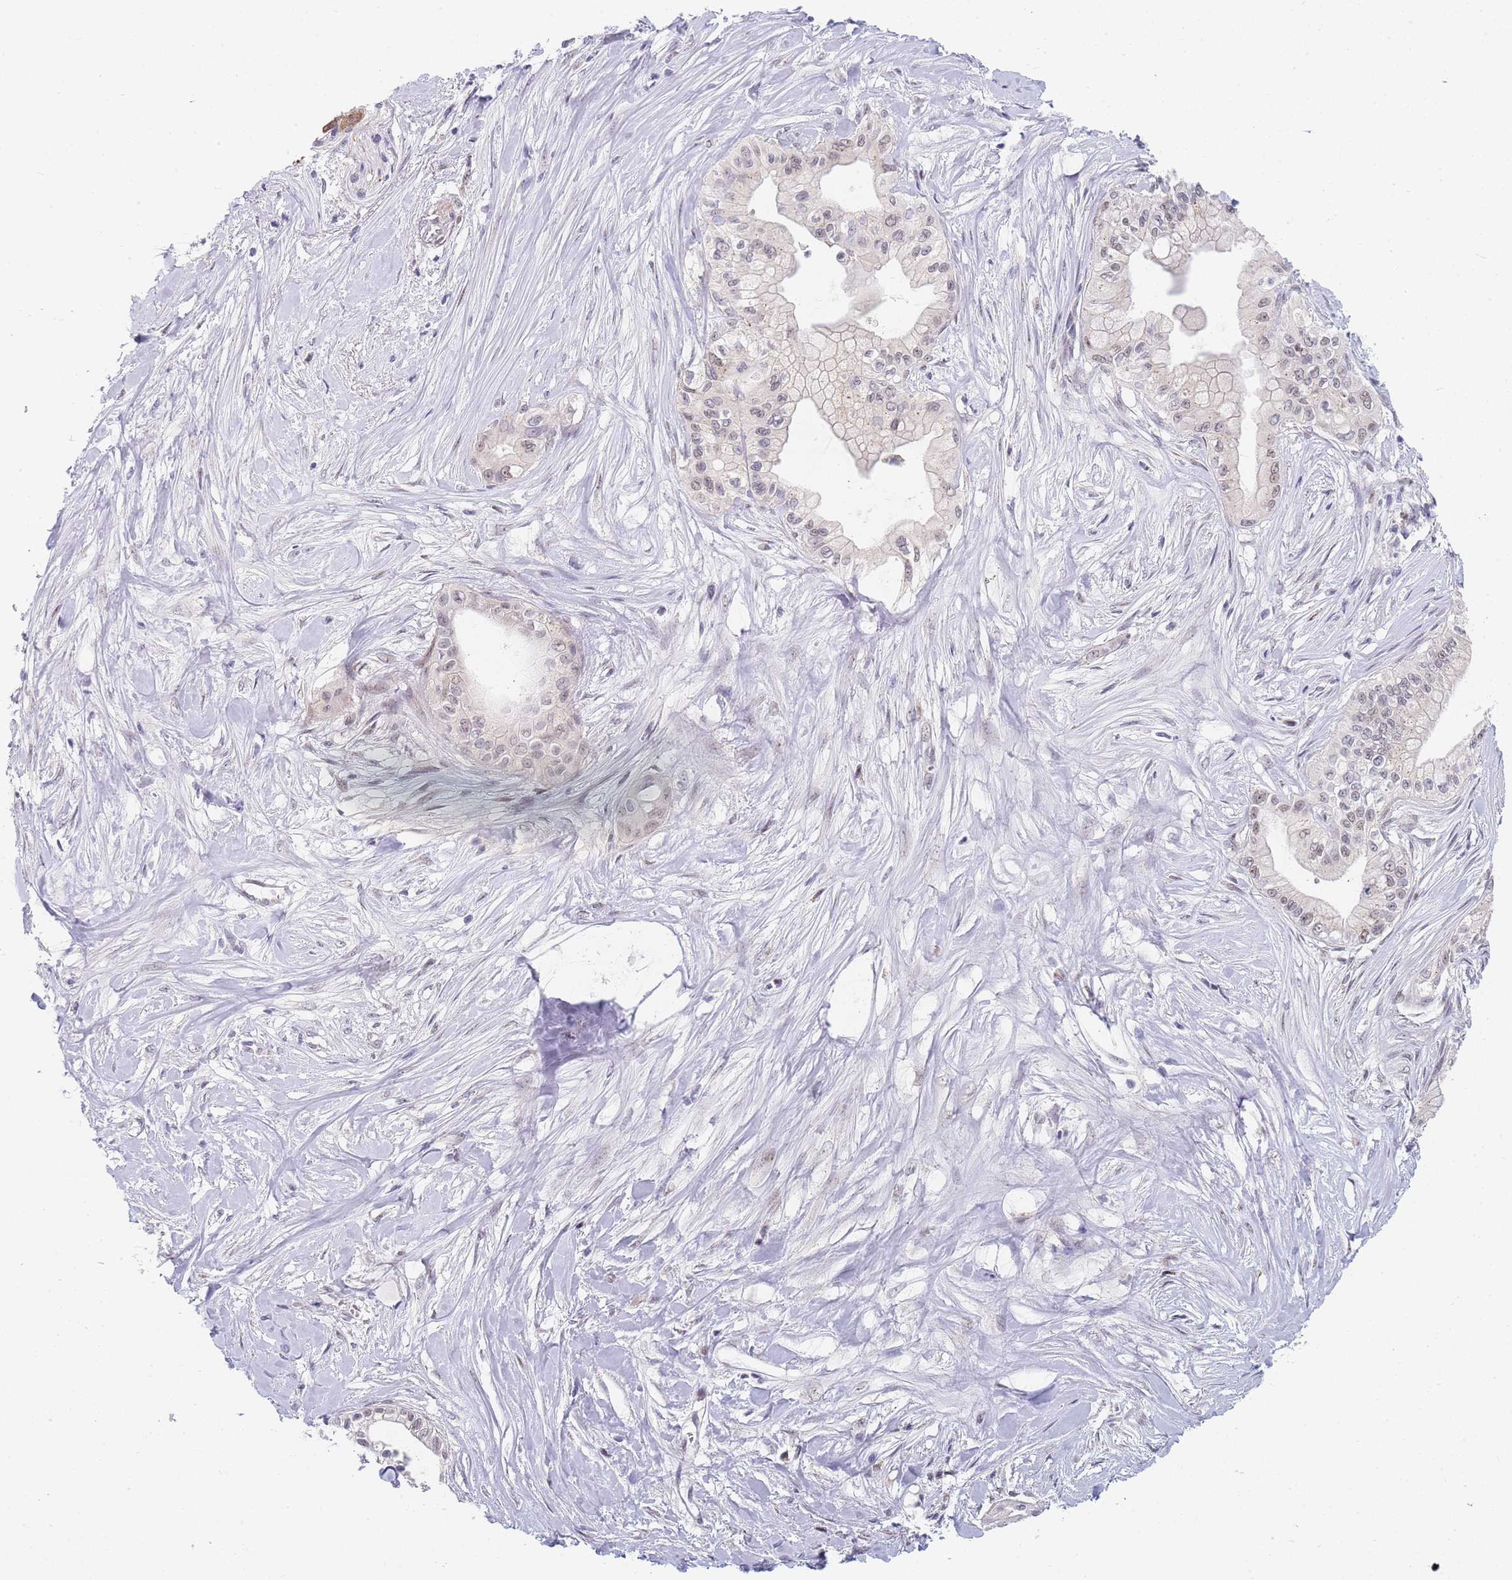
{"staining": {"intensity": "weak", "quantity": "<25%", "location": "nuclear"}, "tissue": "pancreatic cancer", "cell_type": "Tumor cells", "image_type": "cancer", "snomed": [{"axis": "morphology", "description": "Adenocarcinoma, NOS"}, {"axis": "topography", "description": "Pancreas"}], "caption": "An IHC micrograph of pancreatic cancer is shown. There is no staining in tumor cells of pancreatic cancer. (Immunohistochemistry, brightfield microscopy, high magnification).", "gene": "PLCL2", "patient": {"sex": "male", "age": 78}}